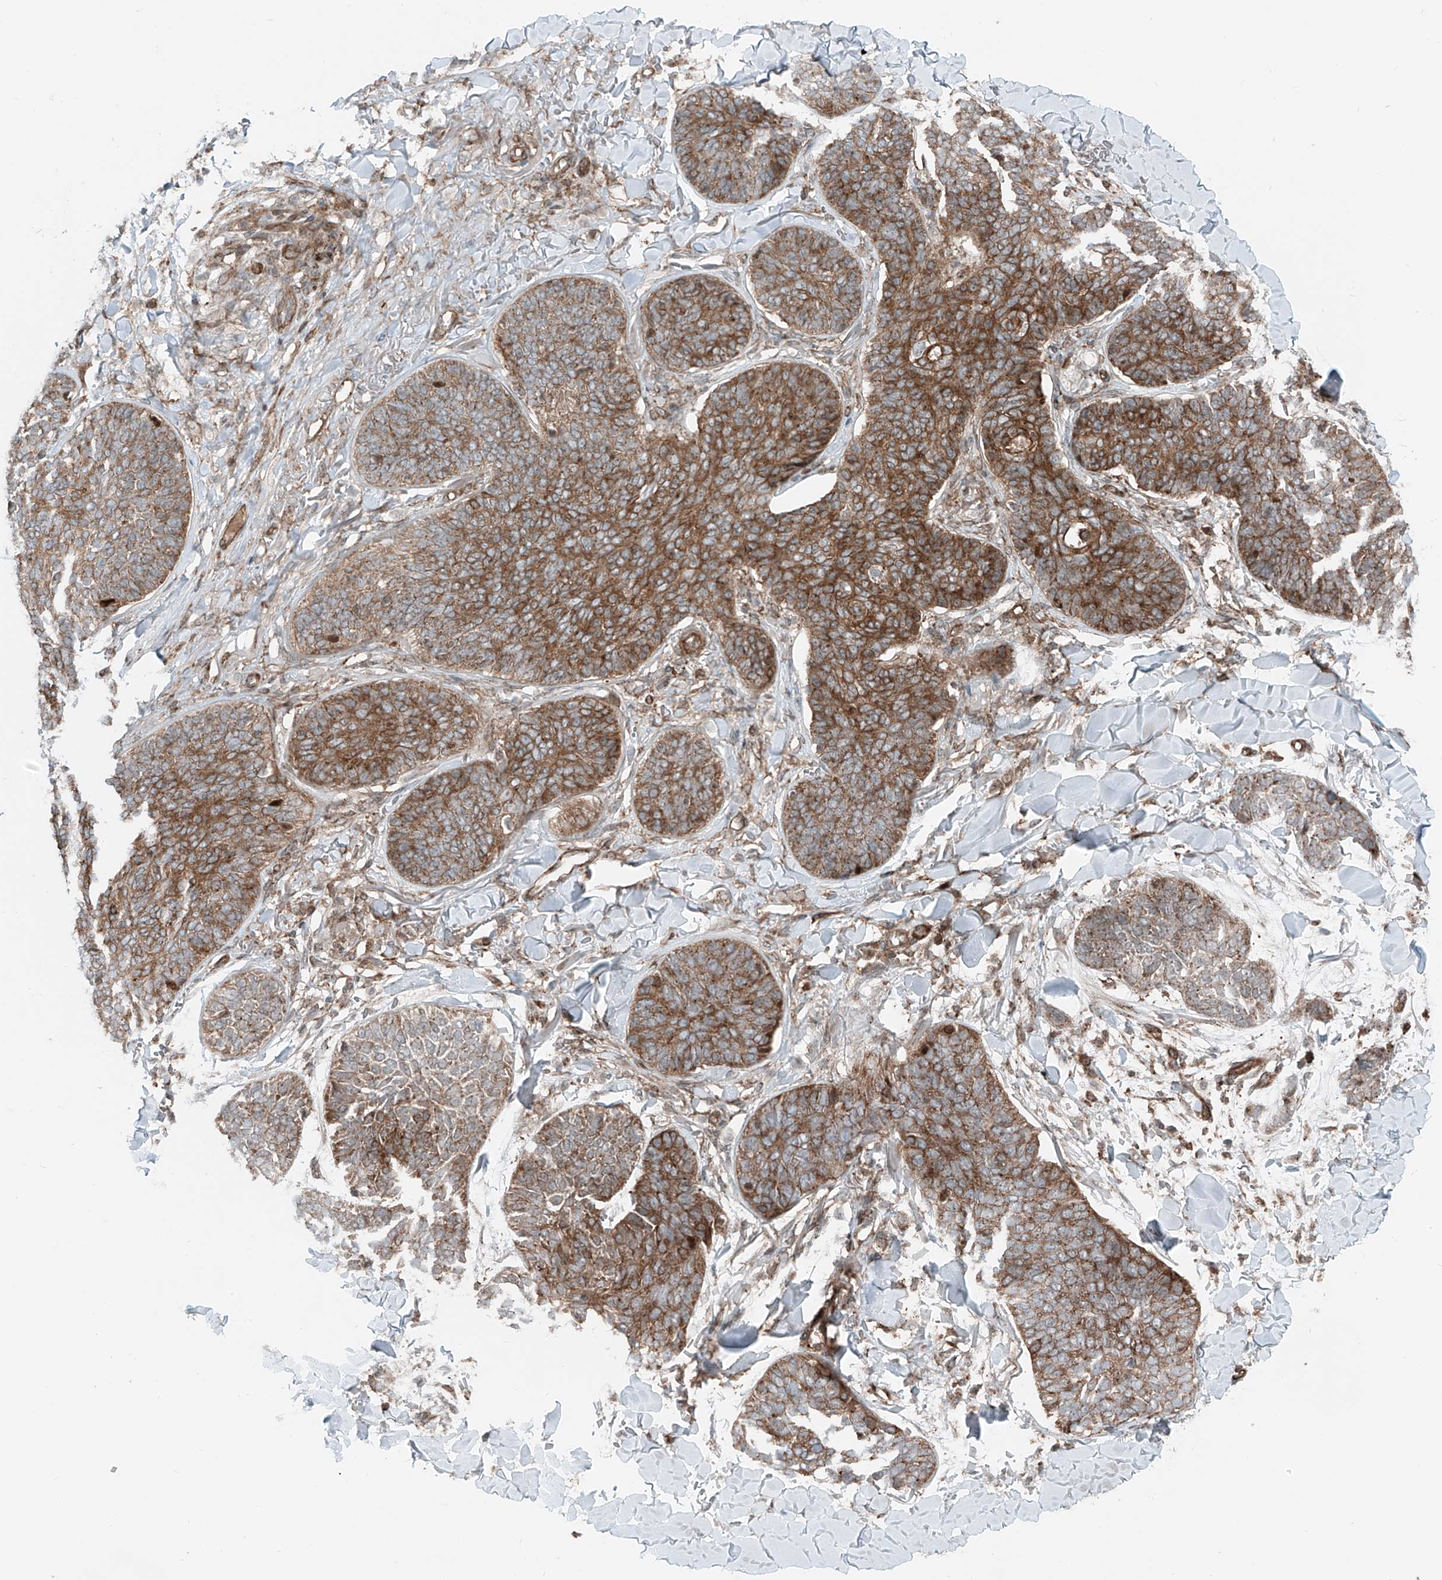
{"staining": {"intensity": "moderate", "quantity": ">75%", "location": "cytoplasmic/membranous"}, "tissue": "skin cancer", "cell_type": "Tumor cells", "image_type": "cancer", "snomed": [{"axis": "morphology", "description": "Basal cell carcinoma"}, {"axis": "topography", "description": "Skin"}], "caption": "An immunohistochemistry micrograph of neoplastic tissue is shown. Protein staining in brown highlights moderate cytoplasmic/membranous positivity in skin cancer (basal cell carcinoma) within tumor cells.", "gene": "USP48", "patient": {"sex": "male", "age": 85}}